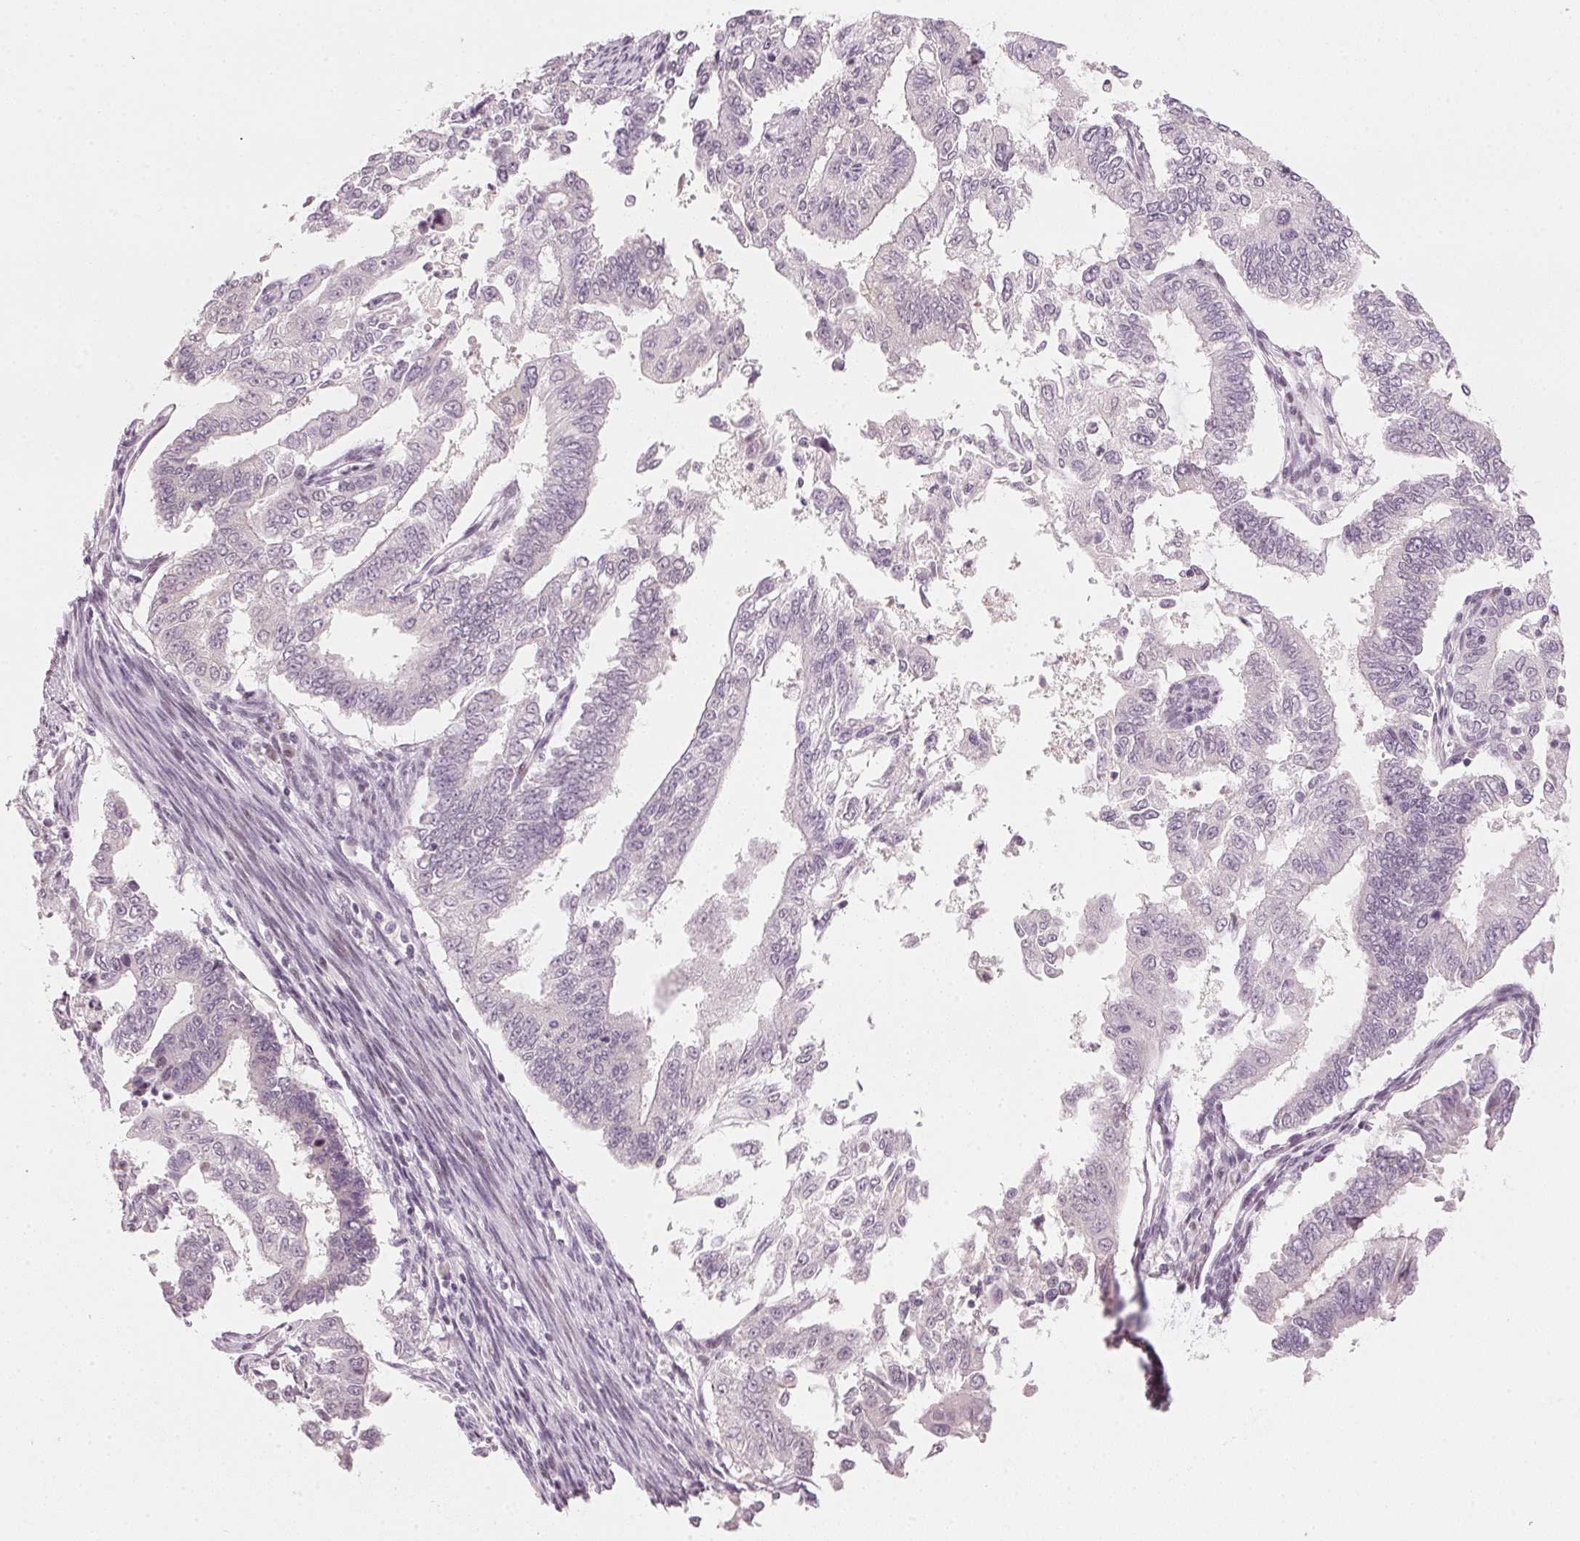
{"staining": {"intensity": "negative", "quantity": "none", "location": "none"}, "tissue": "endometrial cancer", "cell_type": "Tumor cells", "image_type": "cancer", "snomed": [{"axis": "morphology", "description": "Adenocarcinoma, NOS"}, {"axis": "topography", "description": "Uterus"}], "caption": "This is an immunohistochemistry photomicrograph of endometrial adenocarcinoma. There is no expression in tumor cells.", "gene": "SFRP4", "patient": {"sex": "female", "age": 59}}